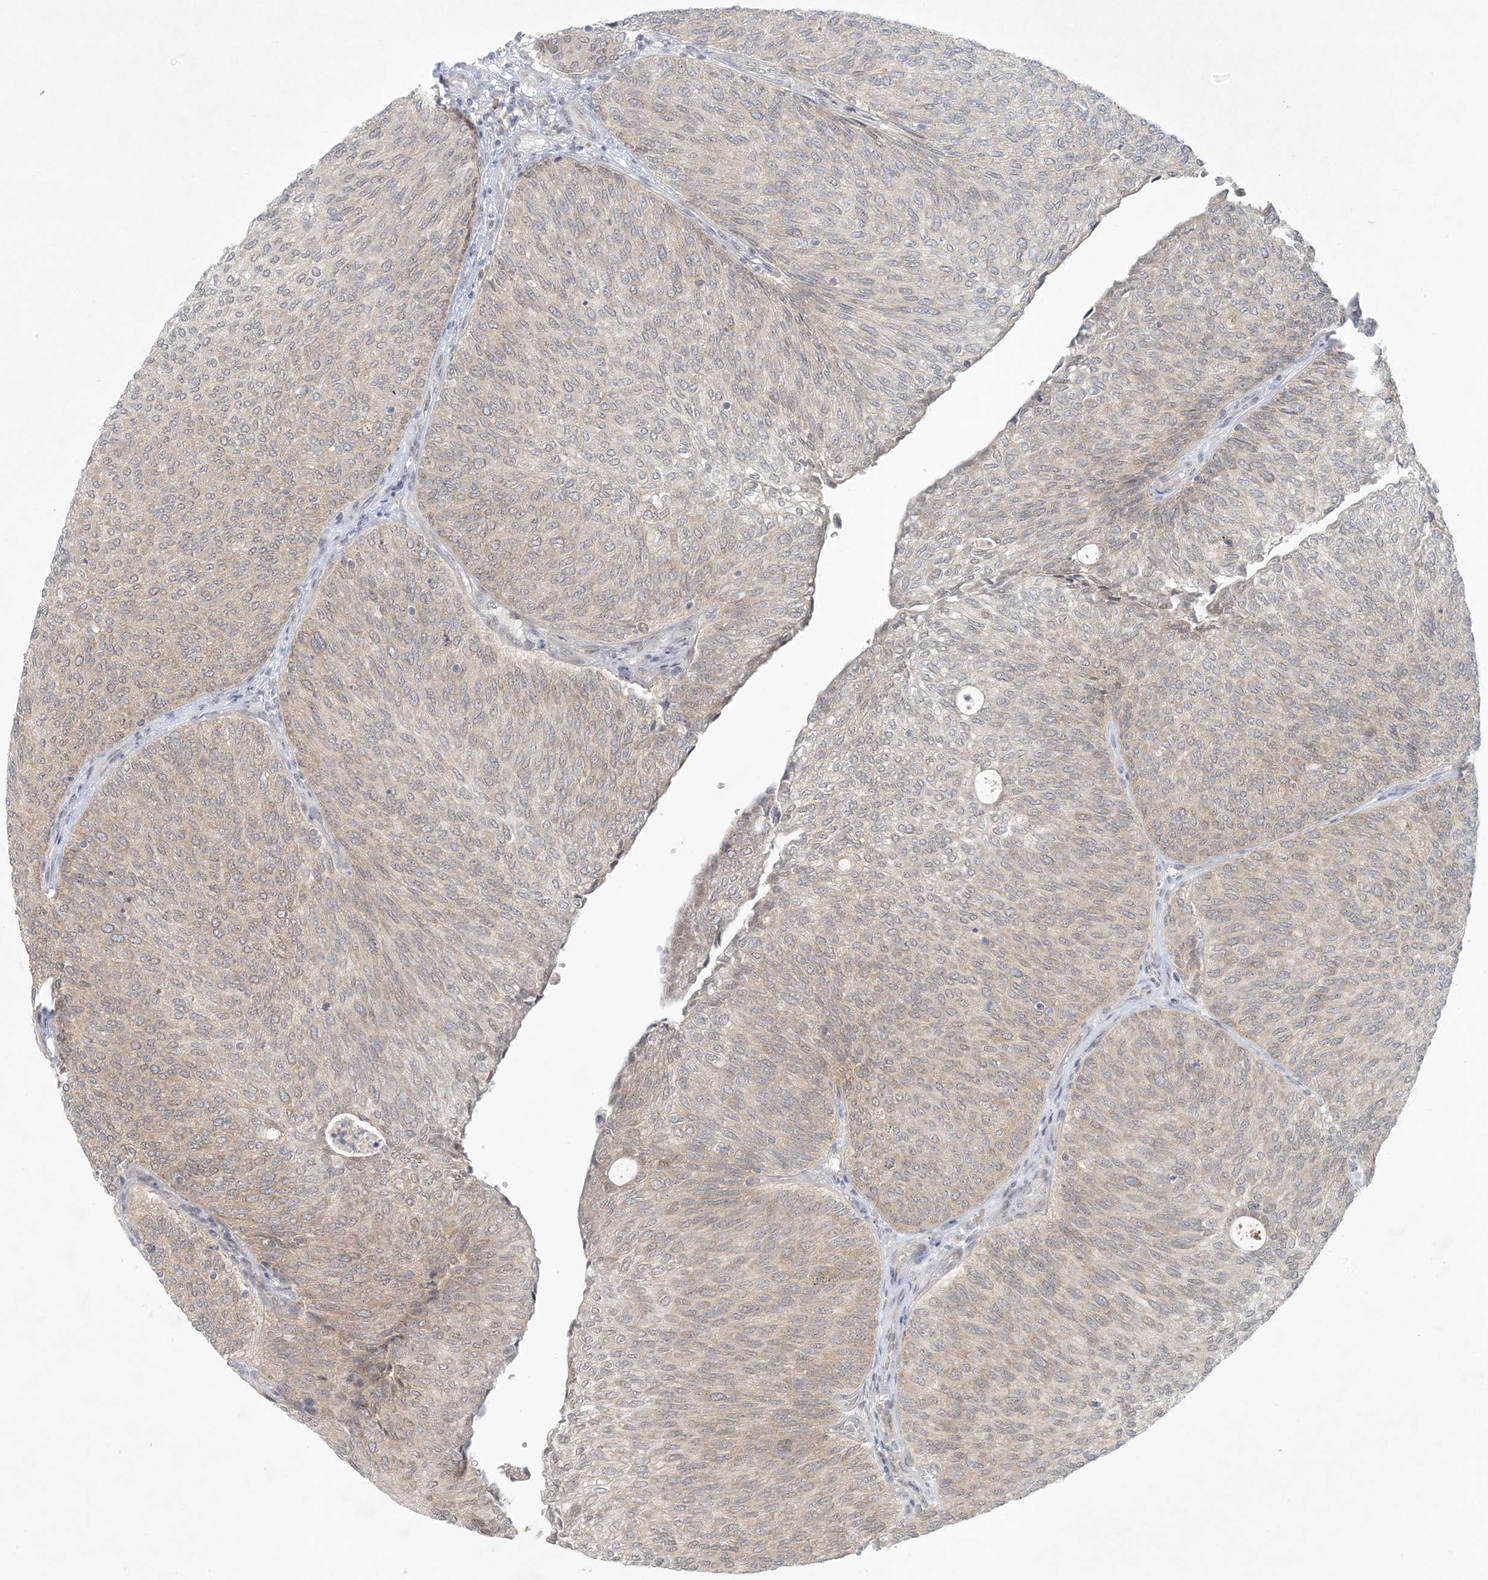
{"staining": {"intensity": "weak", "quantity": ">75%", "location": "cytoplasmic/membranous"}, "tissue": "urothelial cancer", "cell_type": "Tumor cells", "image_type": "cancer", "snomed": [{"axis": "morphology", "description": "Urothelial carcinoma, Low grade"}, {"axis": "topography", "description": "Urinary bladder"}], "caption": "A brown stain shows weak cytoplasmic/membranous expression of a protein in human urothelial cancer tumor cells. The protein of interest is stained brown, and the nuclei are stained in blue (DAB IHC with brightfield microscopy, high magnification).", "gene": "OBI1", "patient": {"sex": "female", "age": 79}}